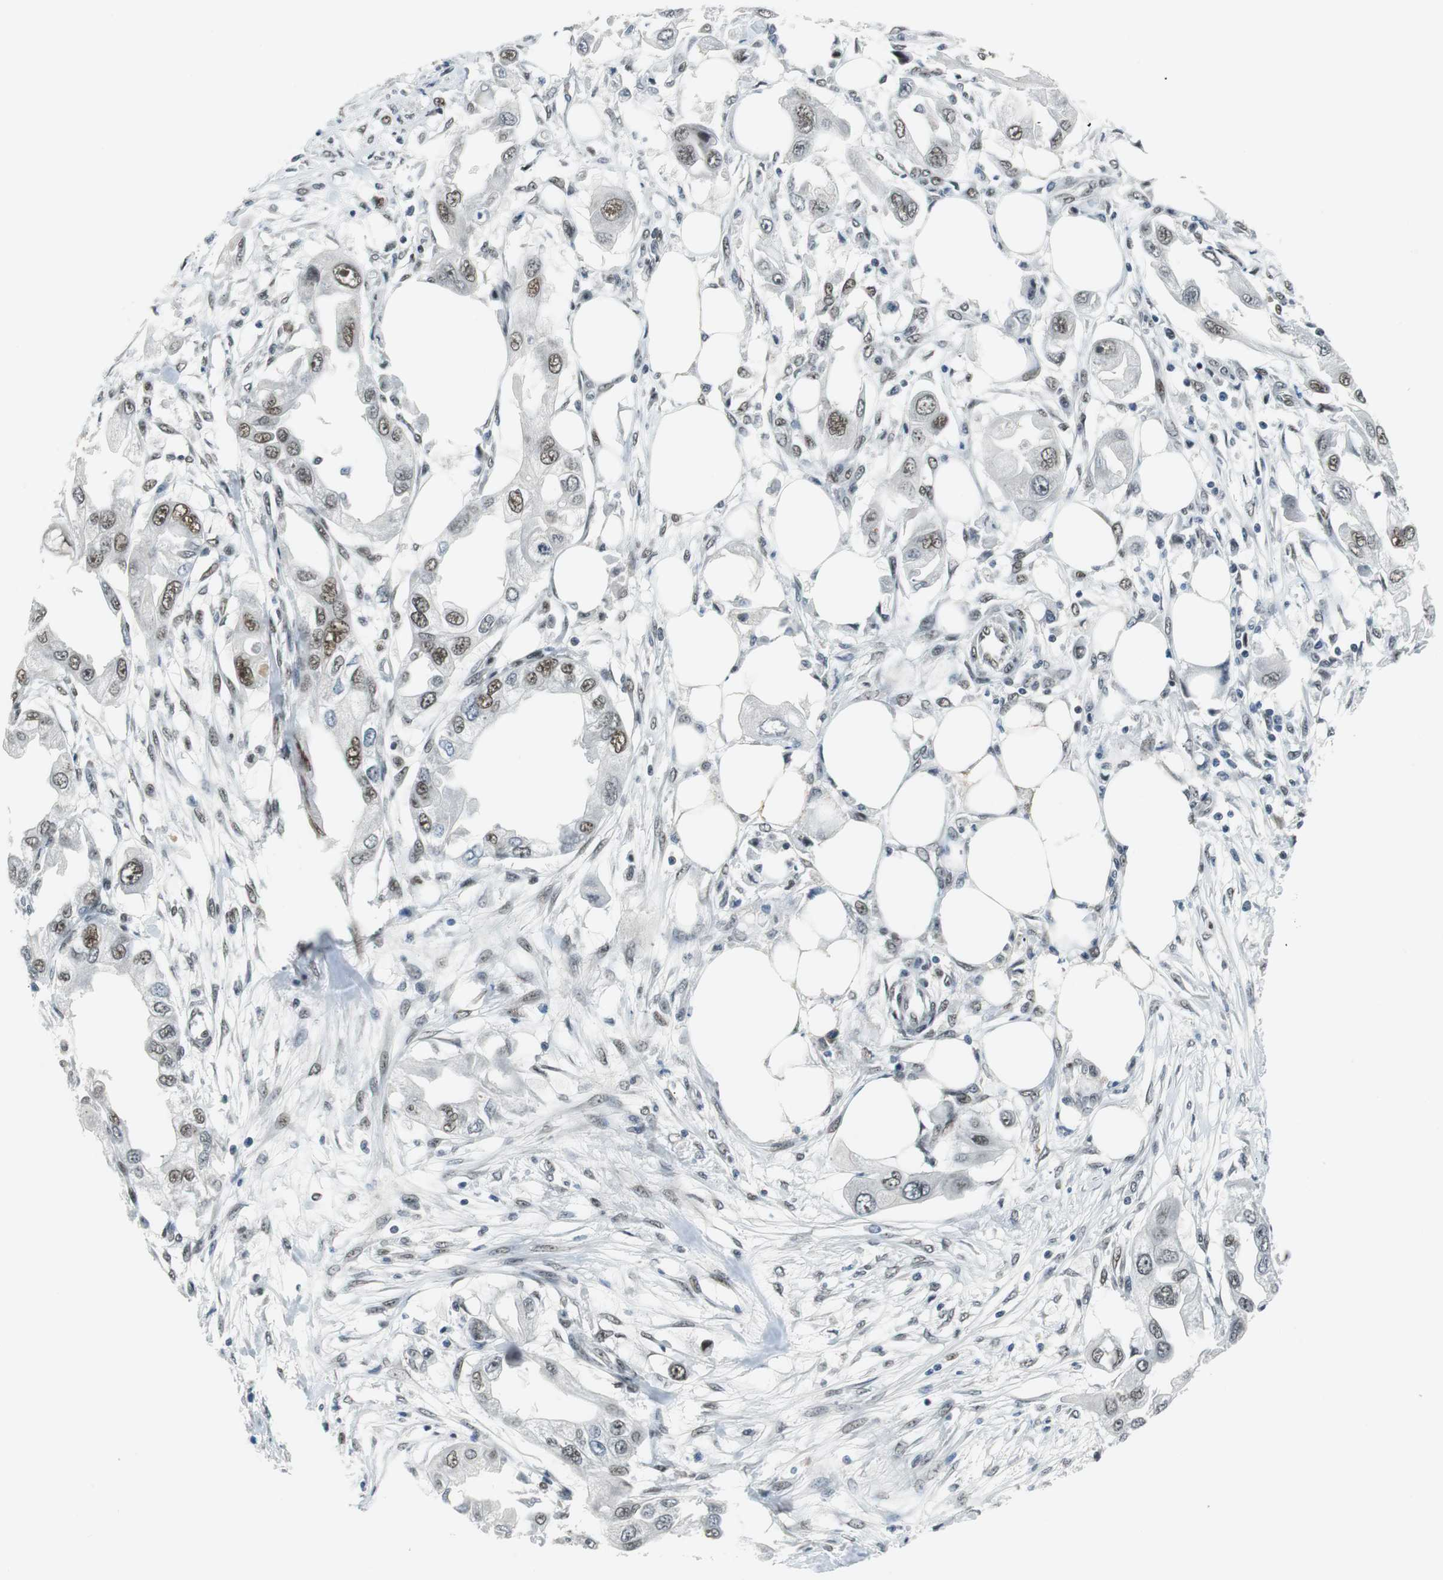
{"staining": {"intensity": "strong", "quantity": ">75%", "location": "nuclear"}, "tissue": "endometrial cancer", "cell_type": "Tumor cells", "image_type": "cancer", "snomed": [{"axis": "morphology", "description": "Adenocarcinoma, NOS"}, {"axis": "topography", "description": "Endometrium"}], "caption": "Immunohistochemical staining of endometrial cancer reveals high levels of strong nuclear protein staining in about >75% of tumor cells.", "gene": "PRKDC", "patient": {"sex": "female", "age": 67}}